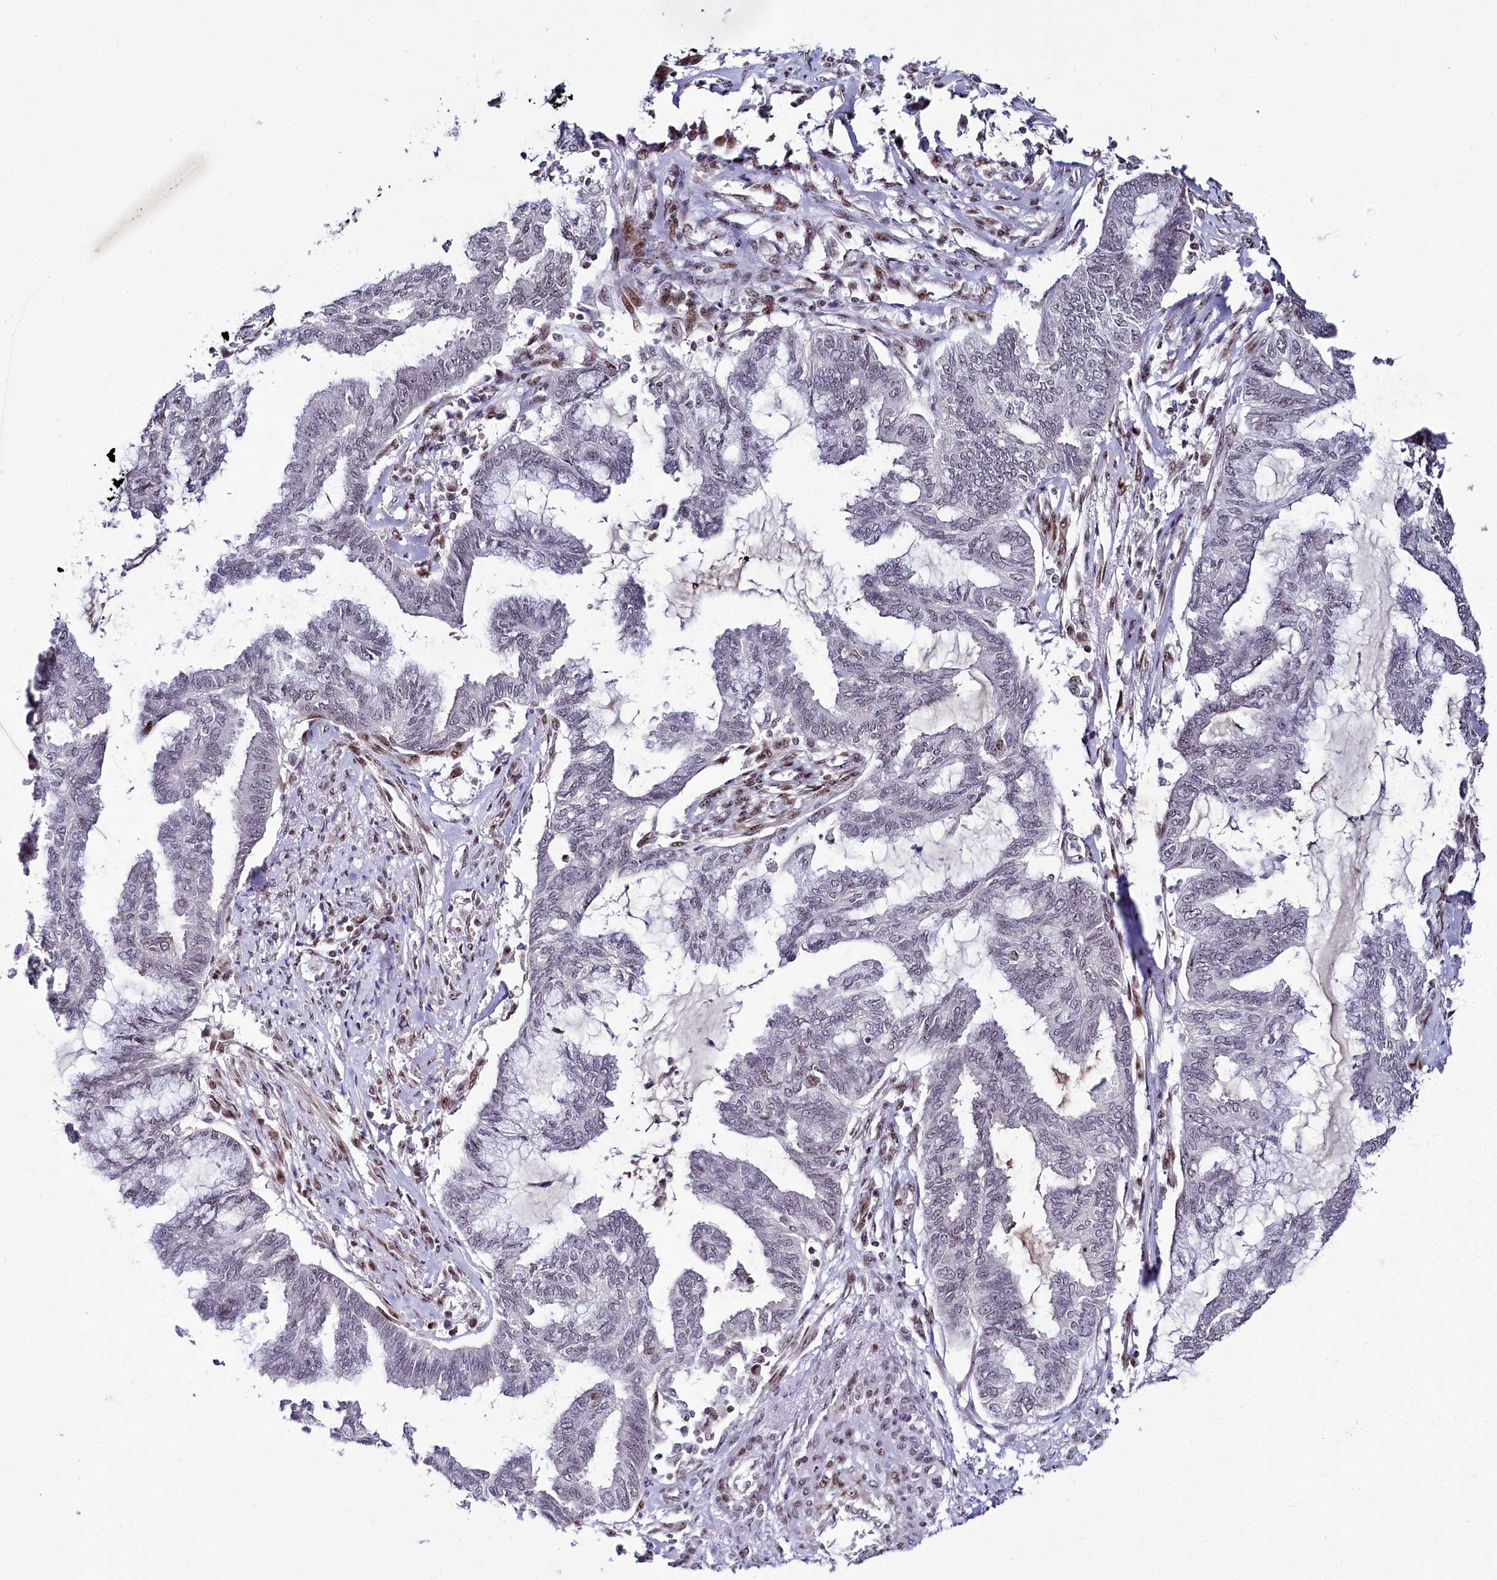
{"staining": {"intensity": "weak", "quantity": "<25%", "location": "nuclear"}, "tissue": "endometrial cancer", "cell_type": "Tumor cells", "image_type": "cancer", "snomed": [{"axis": "morphology", "description": "Adenocarcinoma, NOS"}, {"axis": "topography", "description": "Endometrium"}], "caption": "Endometrial cancer was stained to show a protein in brown. There is no significant positivity in tumor cells. Brightfield microscopy of immunohistochemistry (IHC) stained with DAB (brown) and hematoxylin (blue), captured at high magnification.", "gene": "TCOF1", "patient": {"sex": "female", "age": 86}}